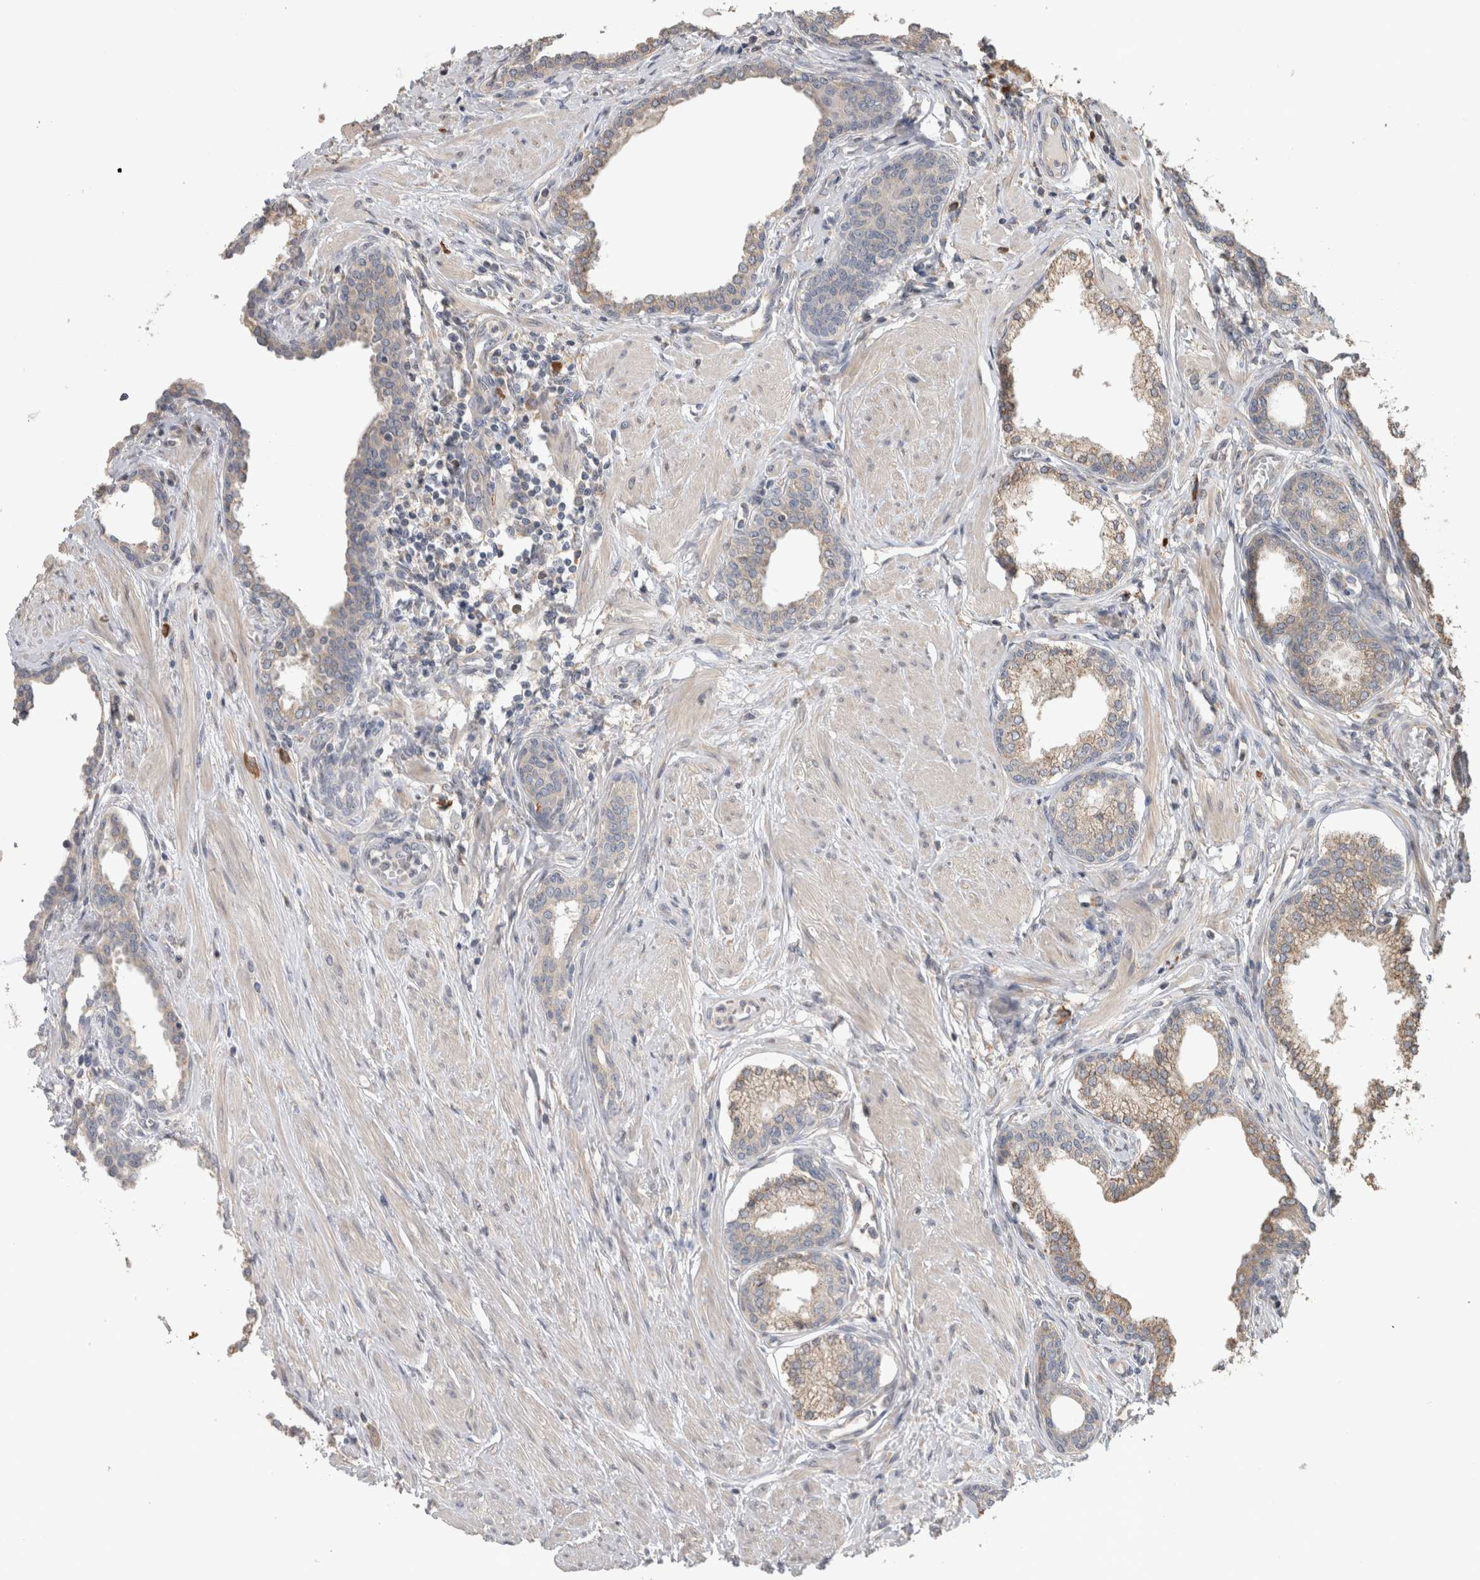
{"staining": {"intensity": "weak", "quantity": "<25%", "location": "cytoplasmic/membranous"}, "tissue": "prostate cancer", "cell_type": "Tumor cells", "image_type": "cancer", "snomed": [{"axis": "morphology", "description": "Adenocarcinoma, High grade"}, {"axis": "topography", "description": "Prostate"}], "caption": "A photomicrograph of prostate high-grade adenocarcinoma stained for a protein displays no brown staining in tumor cells.", "gene": "TBCE", "patient": {"sex": "male", "age": 52}}